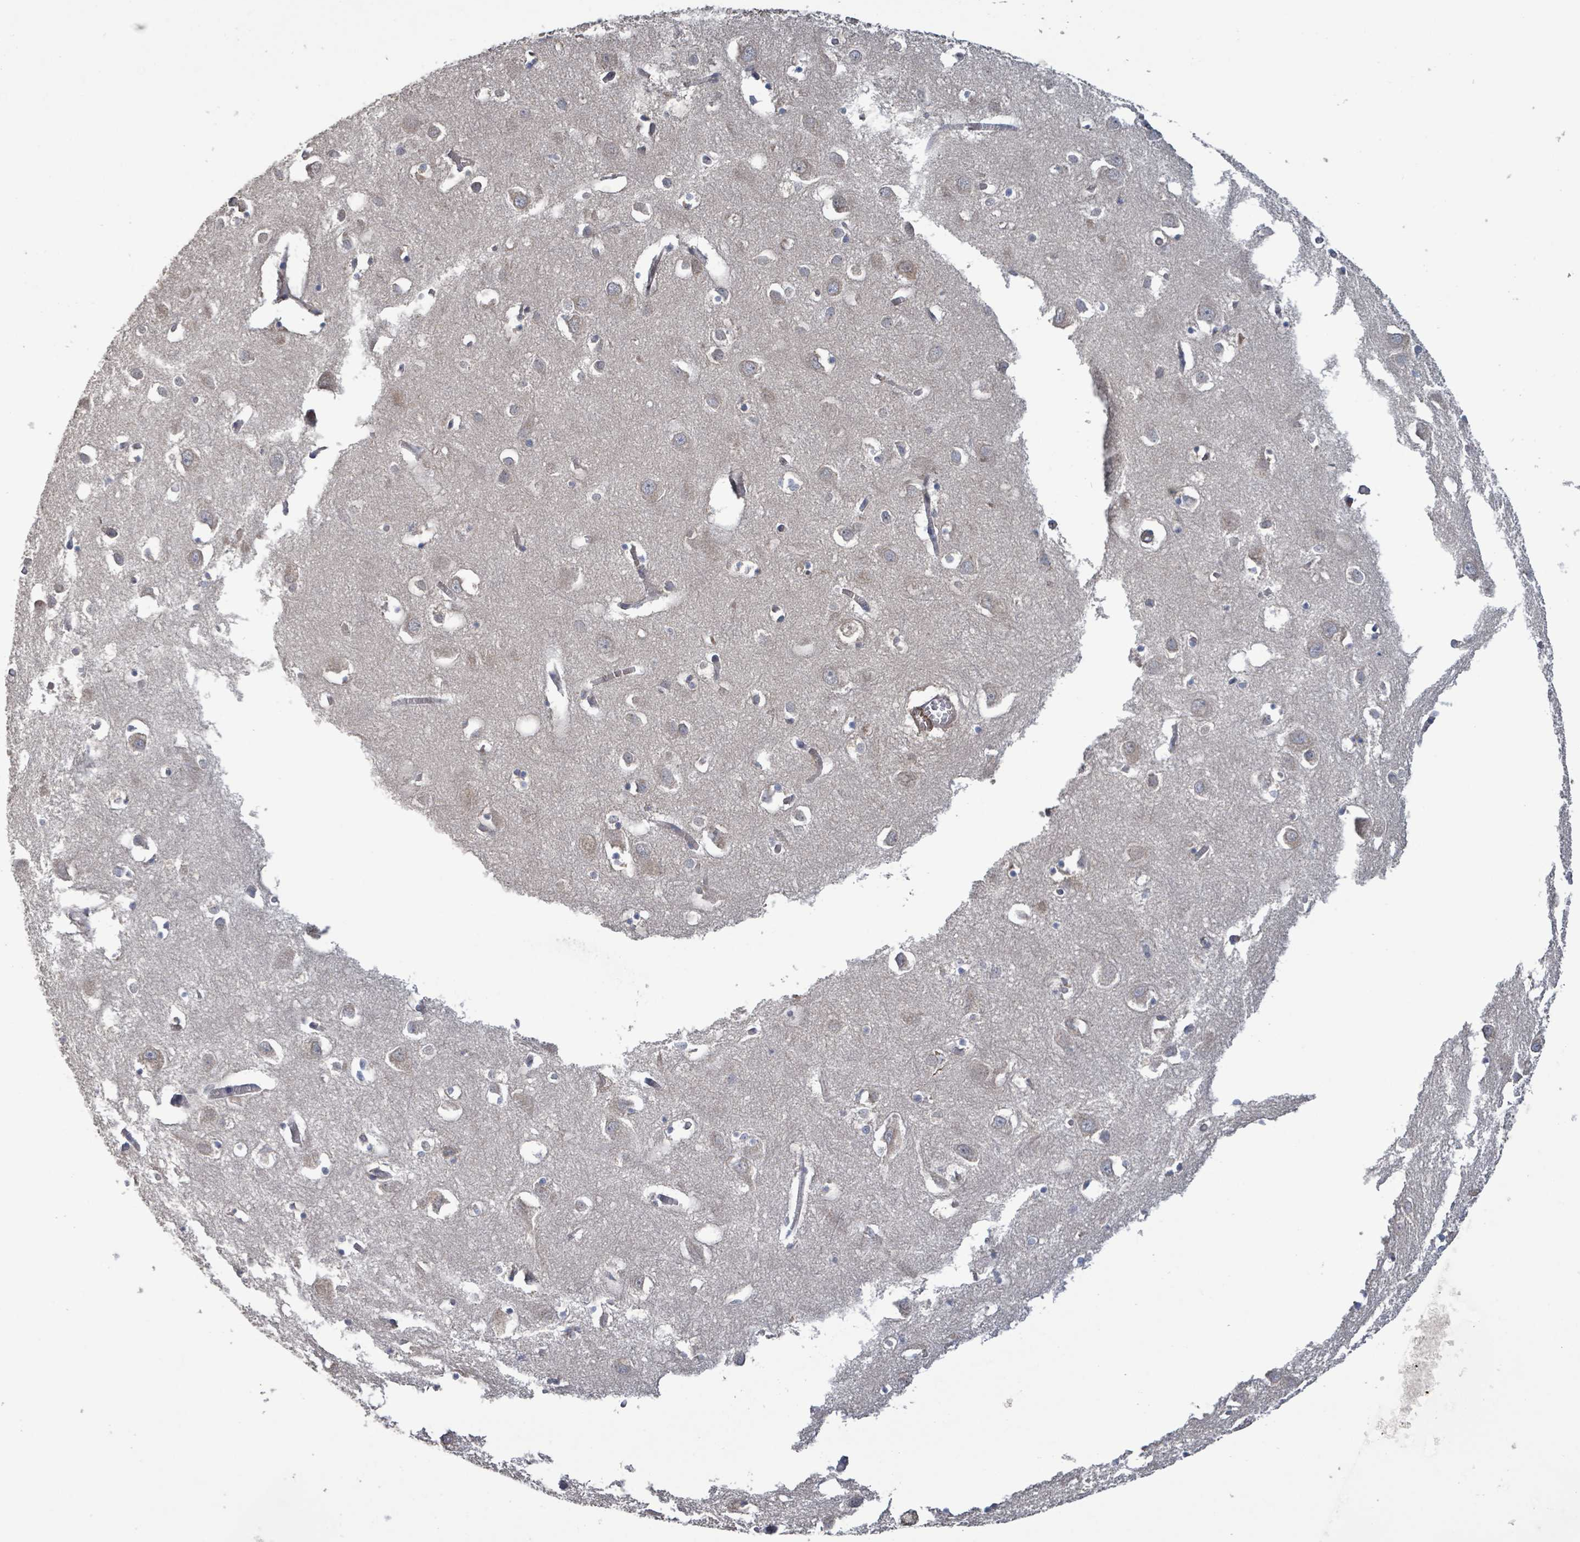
{"staining": {"intensity": "weak", "quantity": "25%-75%", "location": "cytoplasmic/membranous"}, "tissue": "cerebral cortex", "cell_type": "Endothelial cells", "image_type": "normal", "snomed": [{"axis": "morphology", "description": "Normal tissue, NOS"}, {"axis": "topography", "description": "Cerebral cortex"}], "caption": "A micrograph of human cerebral cortex stained for a protein demonstrates weak cytoplasmic/membranous brown staining in endothelial cells.", "gene": "PLAAT1", "patient": {"sex": "male", "age": 70}}